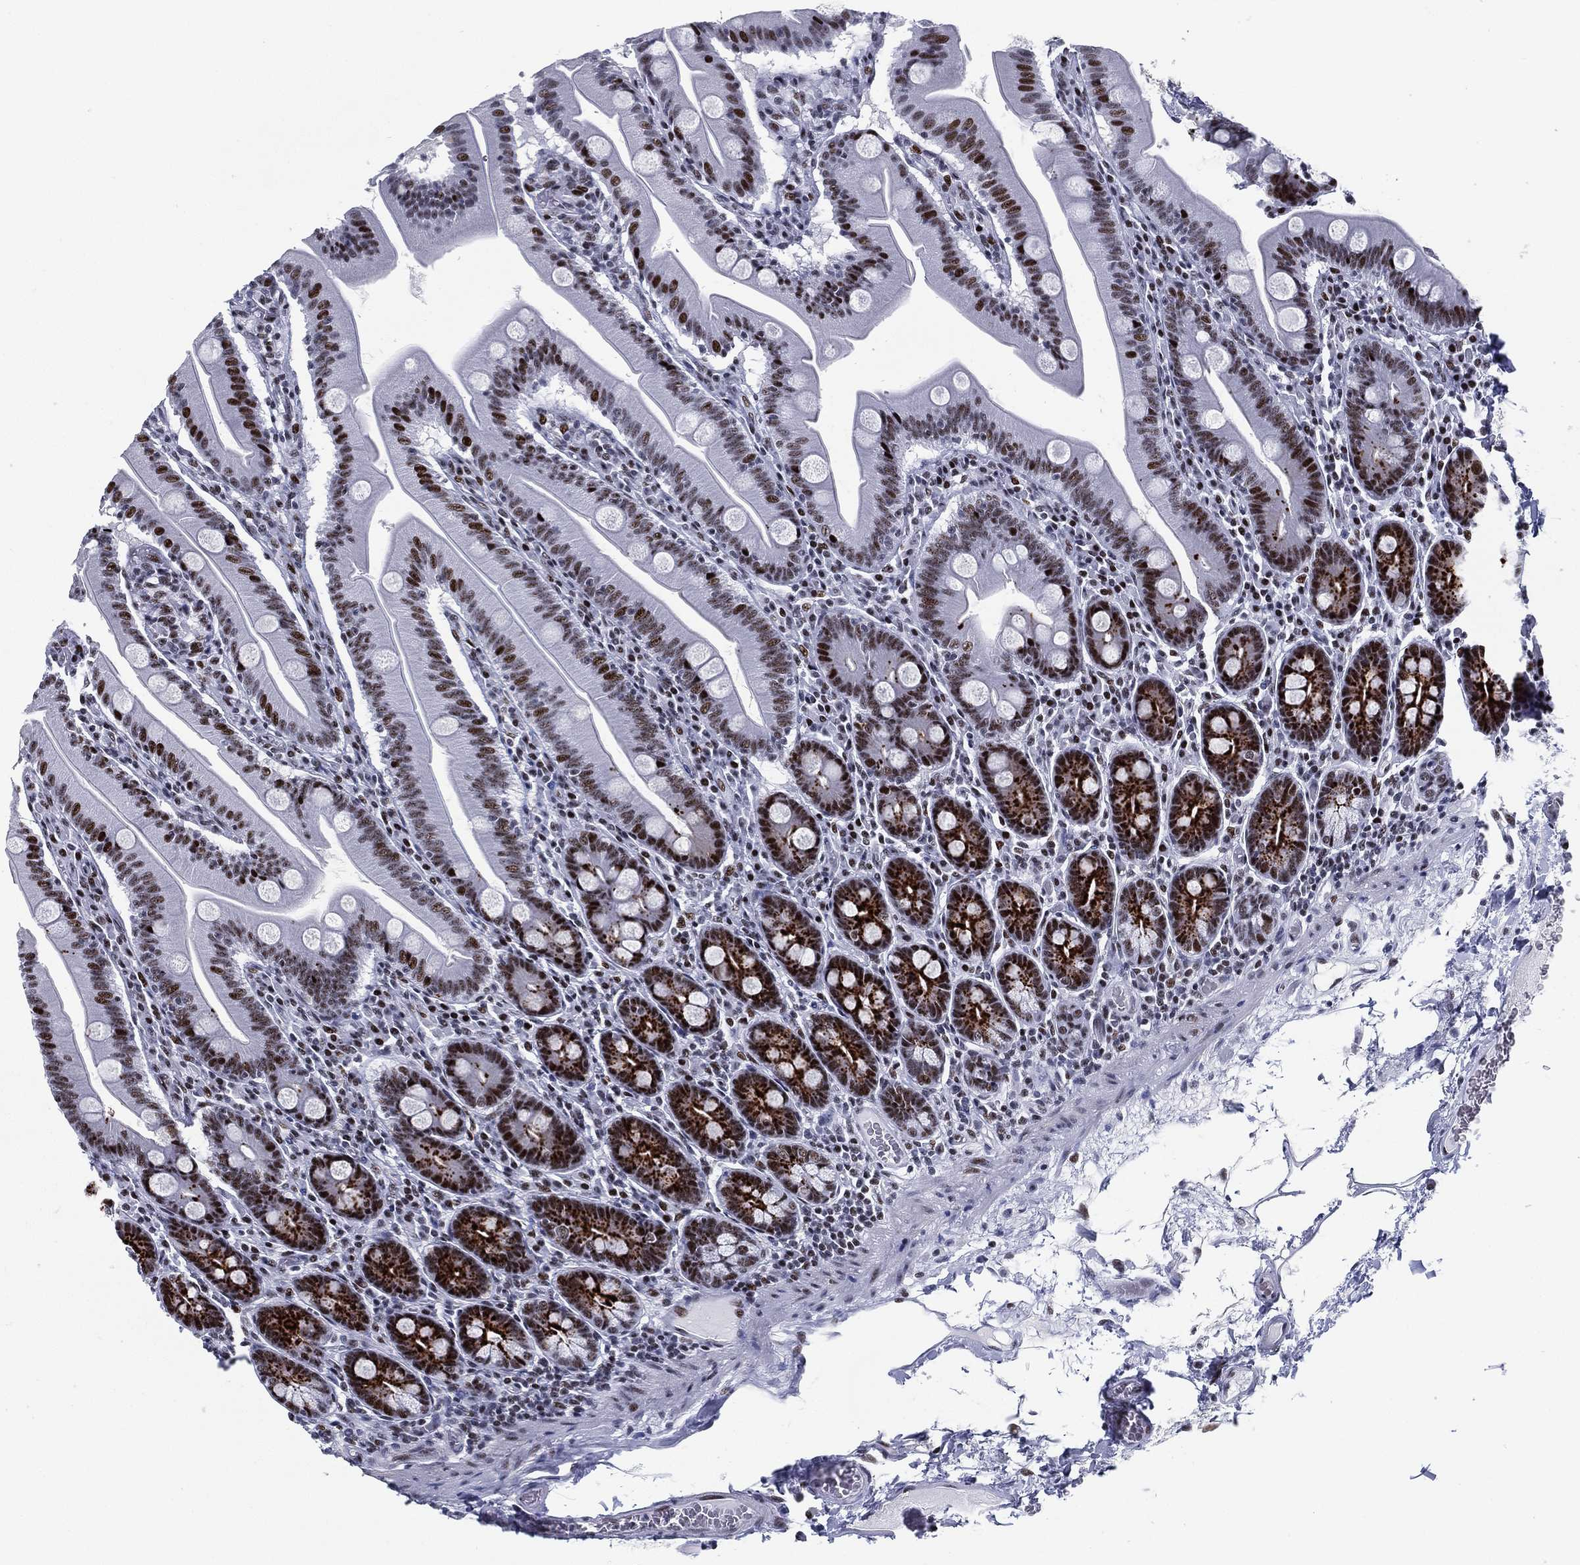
{"staining": {"intensity": "strong", "quantity": "25%-75%", "location": "nuclear"}, "tissue": "small intestine", "cell_type": "Glandular cells", "image_type": "normal", "snomed": [{"axis": "morphology", "description": "Normal tissue, NOS"}, {"axis": "topography", "description": "Small intestine"}], "caption": "A high amount of strong nuclear staining is present in about 25%-75% of glandular cells in benign small intestine. The staining was performed using DAB to visualize the protein expression in brown, while the nuclei were stained in blue with hematoxylin (Magnification: 20x).", "gene": "CYB561D2", "patient": {"sex": "male", "age": 37}}